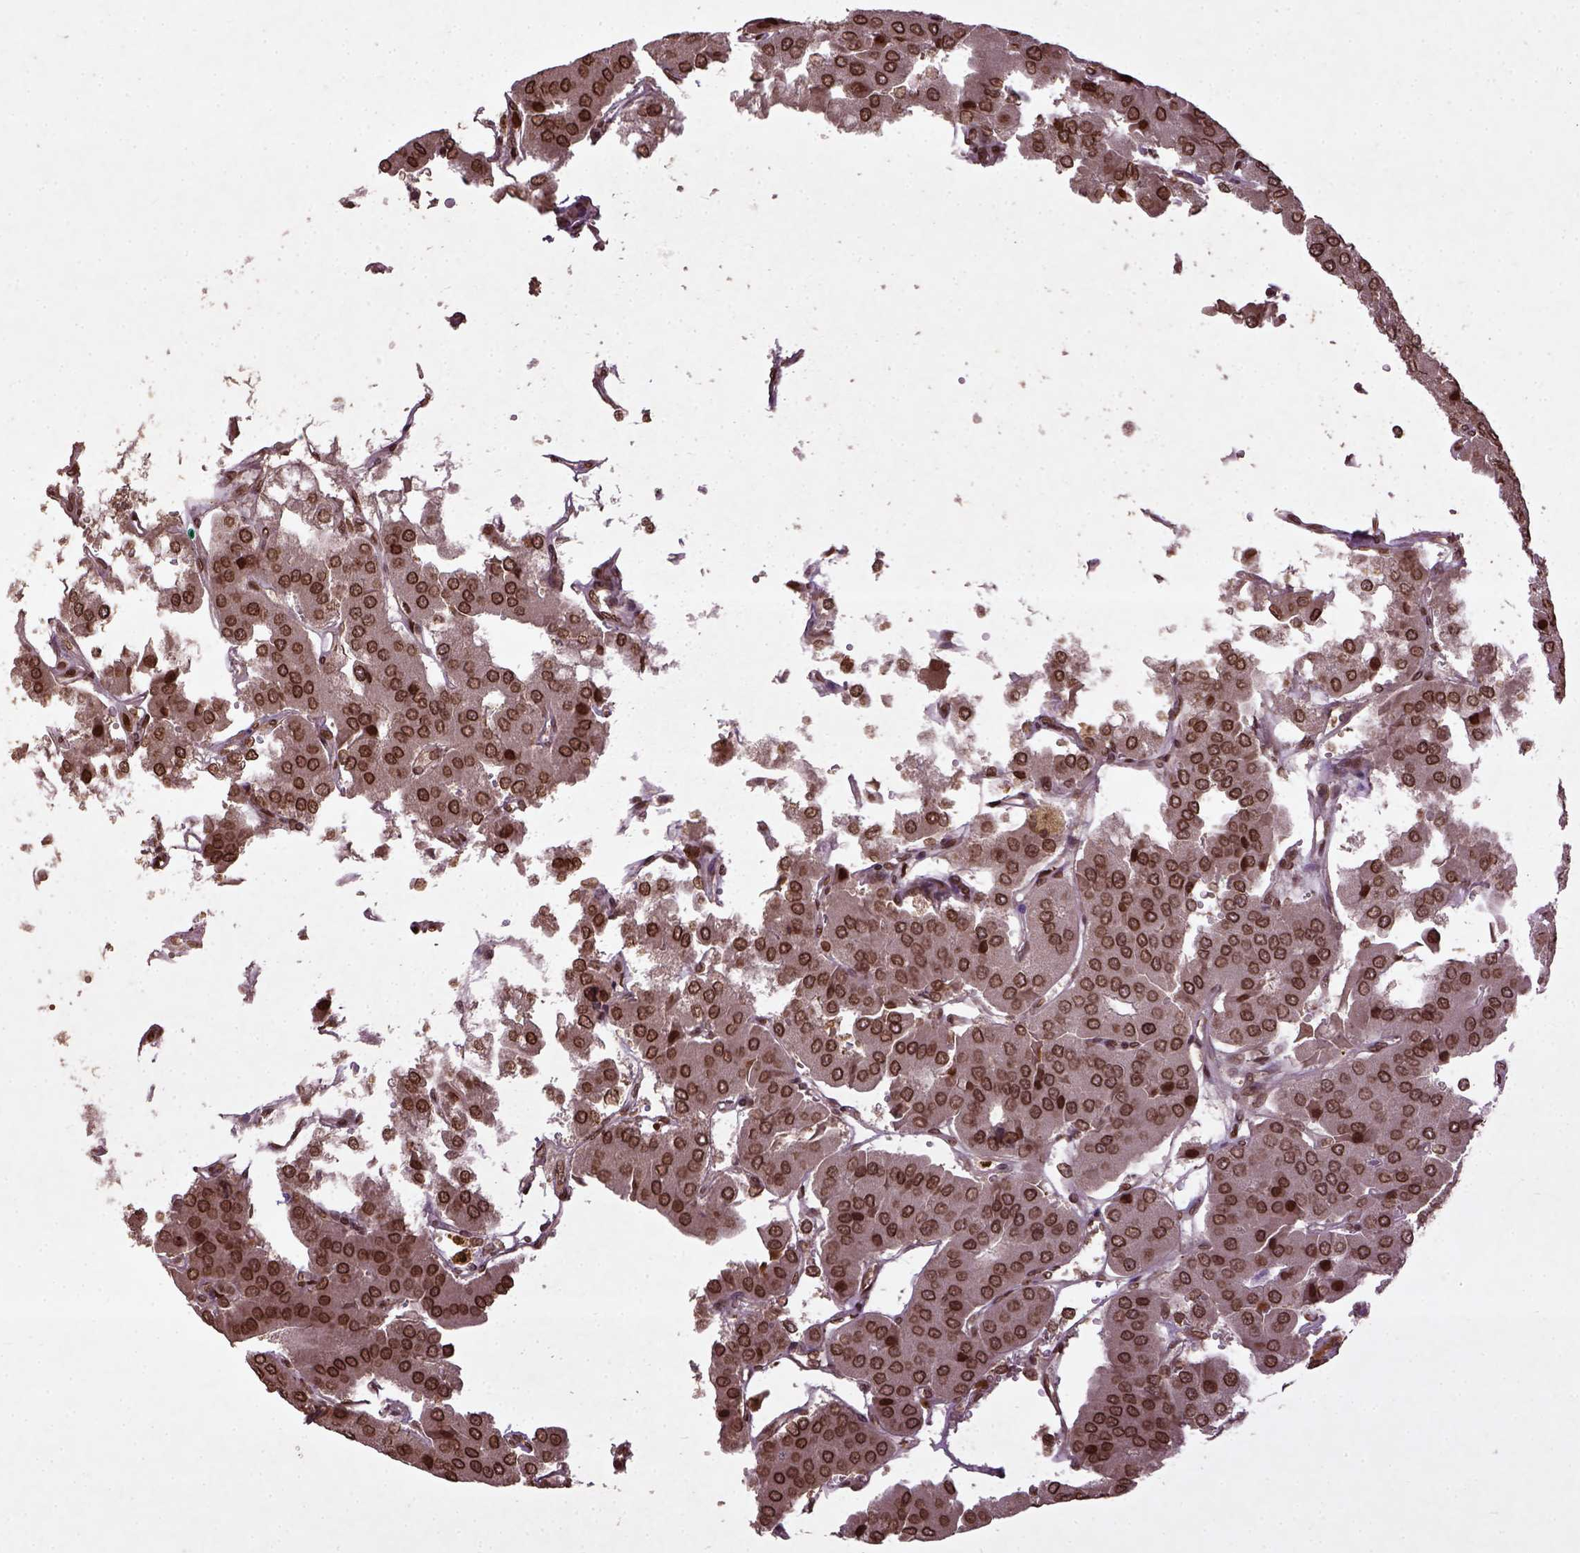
{"staining": {"intensity": "moderate", "quantity": ">75%", "location": "nuclear"}, "tissue": "parathyroid gland", "cell_type": "Glandular cells", "image_type": "normal", "snomed": [{"axis": "morphology", "description": "Normal tissue, NOS"}, {"axis": "morphology", "description": "Adenoma, NOS"}, {"axis": "topography", "description": "Parathyroid gland"}], "caption": "Immunohistochemical staining of benign parathyroid gland demonstrates >75% levels of moderate nuclear protein expression in about >75% of glandular cells.", "gene": "BANF1", "patient": {"sex": "female", "age": 86}}